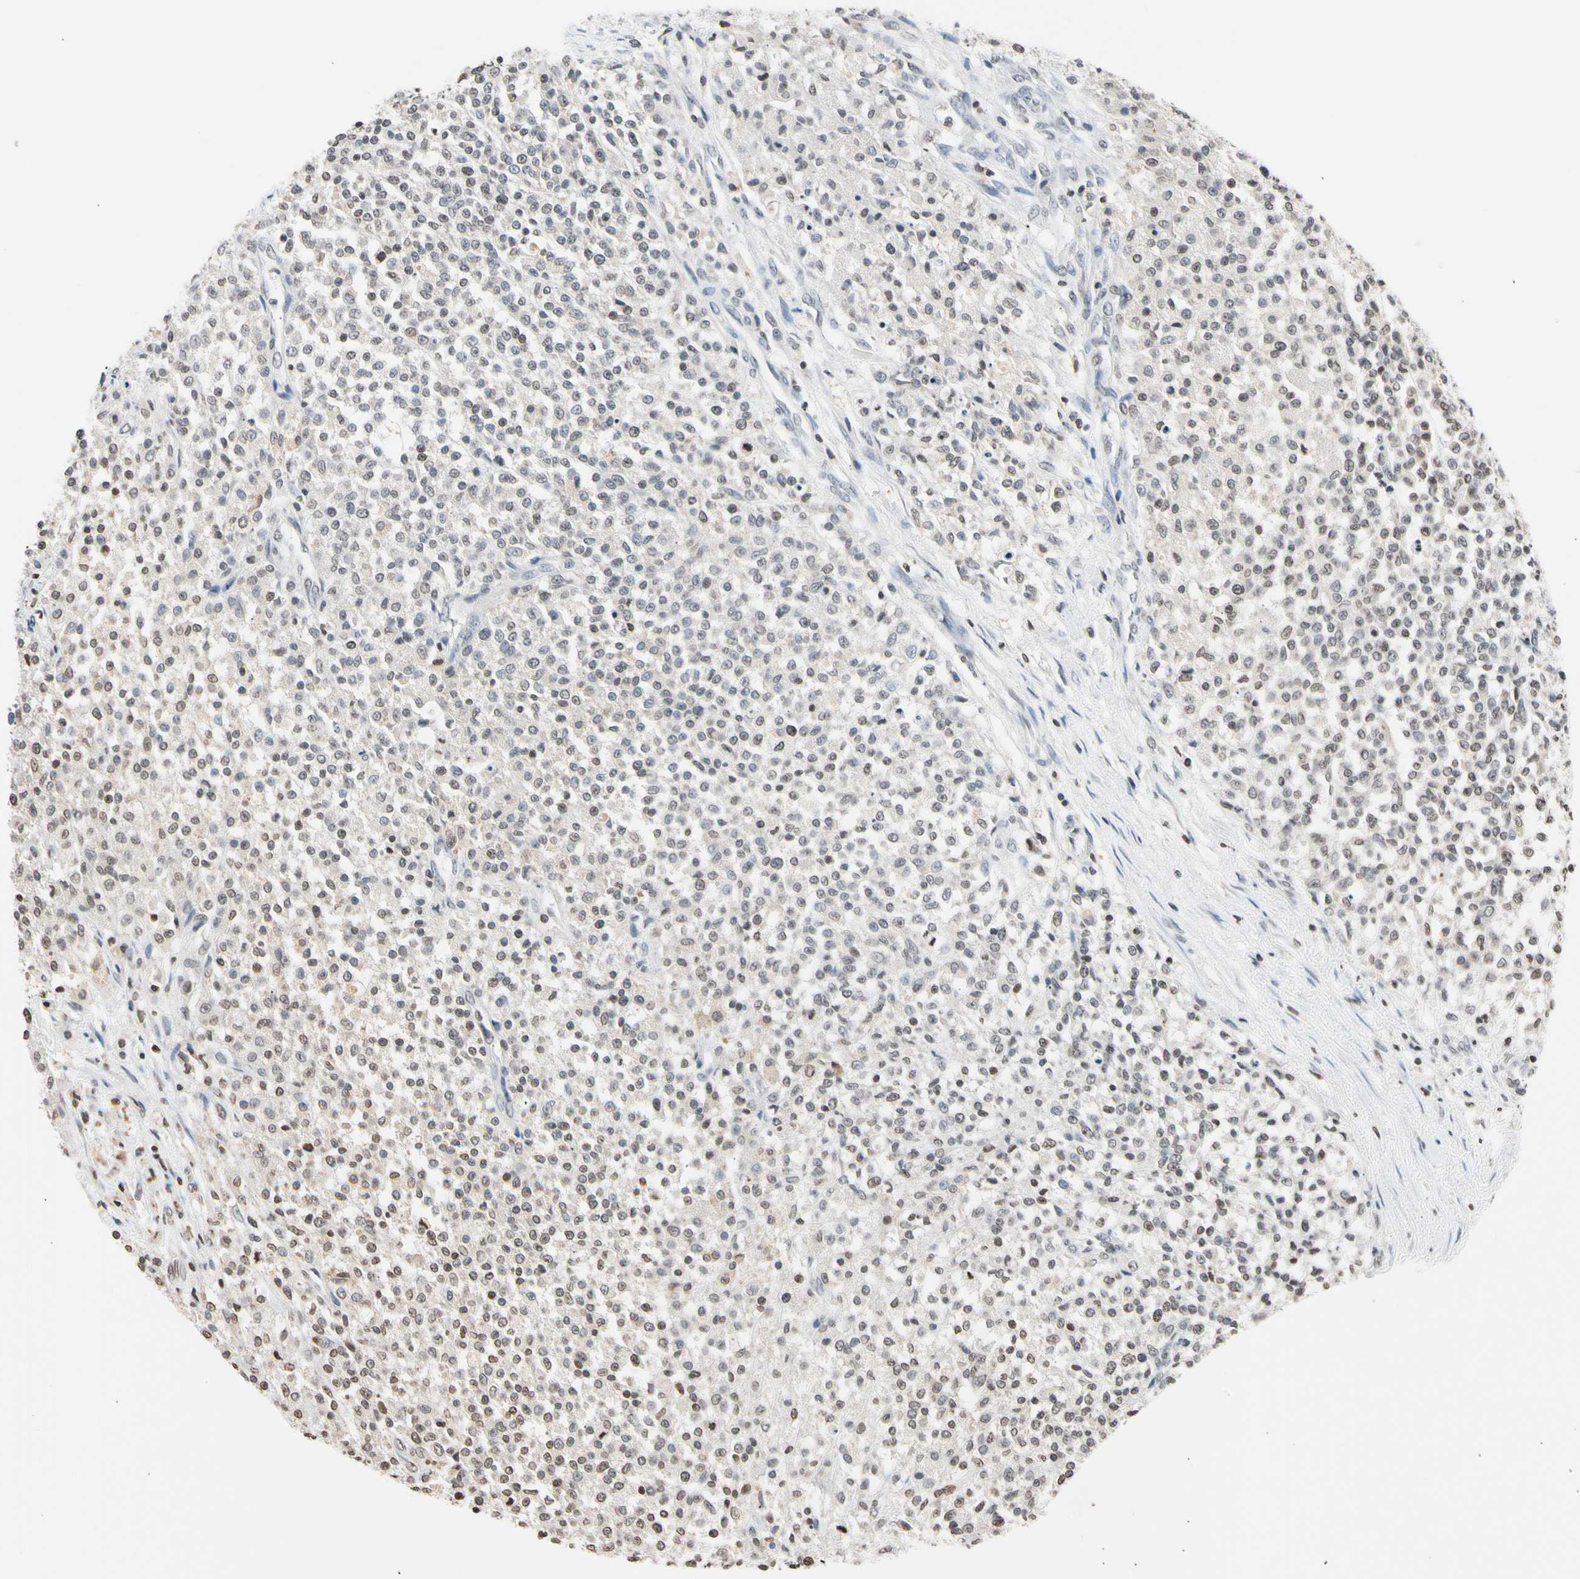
{"staining": {"intensity": "weak", "quantity": "<25%", "location": "nuclear"}, "tissue": "testis cancer", "cell_type": "Tumor cells", "image_type": "cancer", "snomed": [{"axis": "morphology", "description": "Seminoma, NOS"}, {"axis": "topography", "description": "Testis"}], "caption": "DAB immunohistochemical staining of testis cancer exhibits no significant staining in tumor cells.", "gene": "GPX4", "patient": {"sex": "male", "age": 59}}